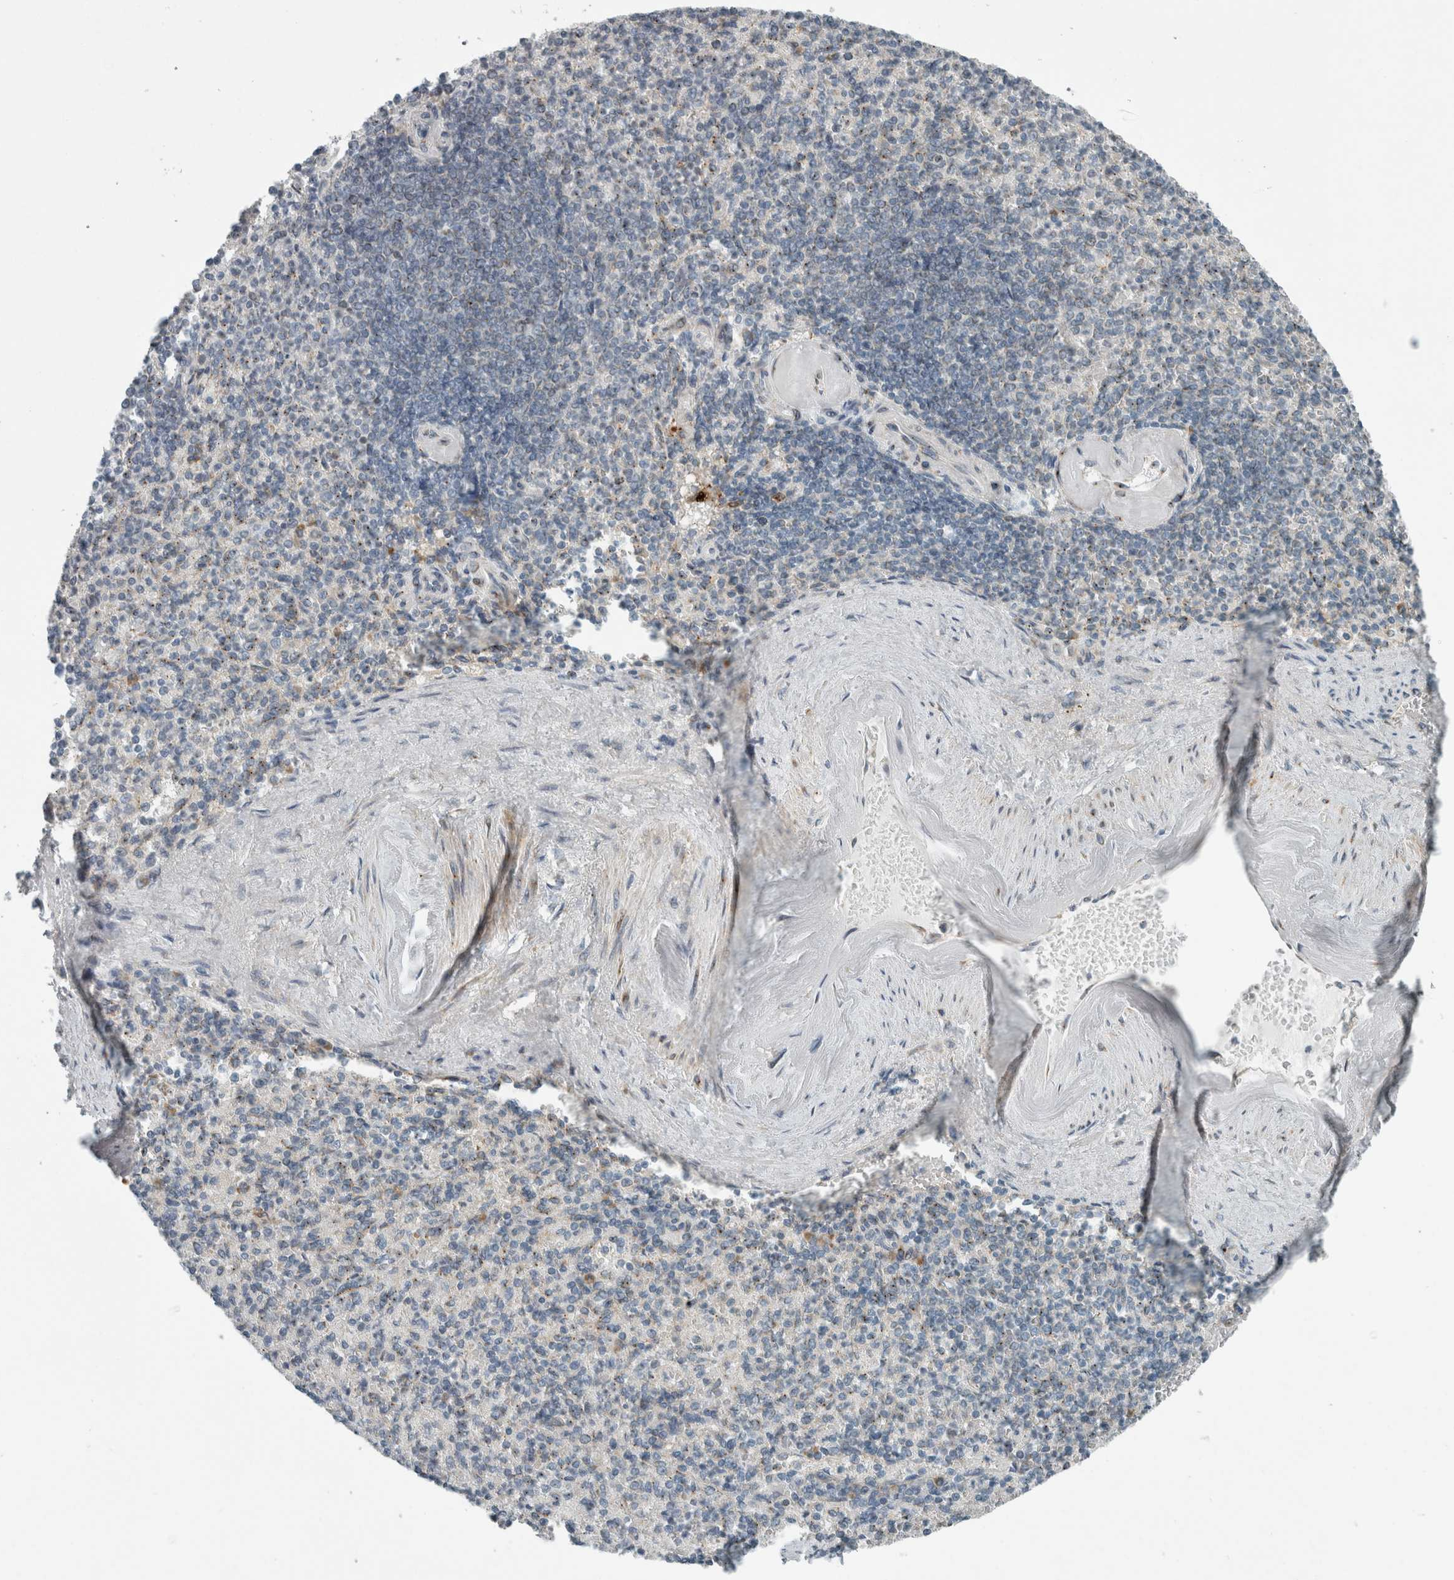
{"staining": {"intensity": "negative", "quantity": "none", "location": "none"}, "tissue": "spleen", "cell_type": "Cells in red pulp", "image_type": "normal", "snomed": [{"axis": "morphology", "description": "Normal tissue, NOS"}, {"axis": "topography", "description": "Spleen"}], "caption": "DAB (3,3'-diaminobenzidine) immunohistochemical staining of unremarkable spleen exhibits no significant positivity in cells in red pulp.", "gene": "KIF1C", "patient": {"sex": "female", "age": 74}}